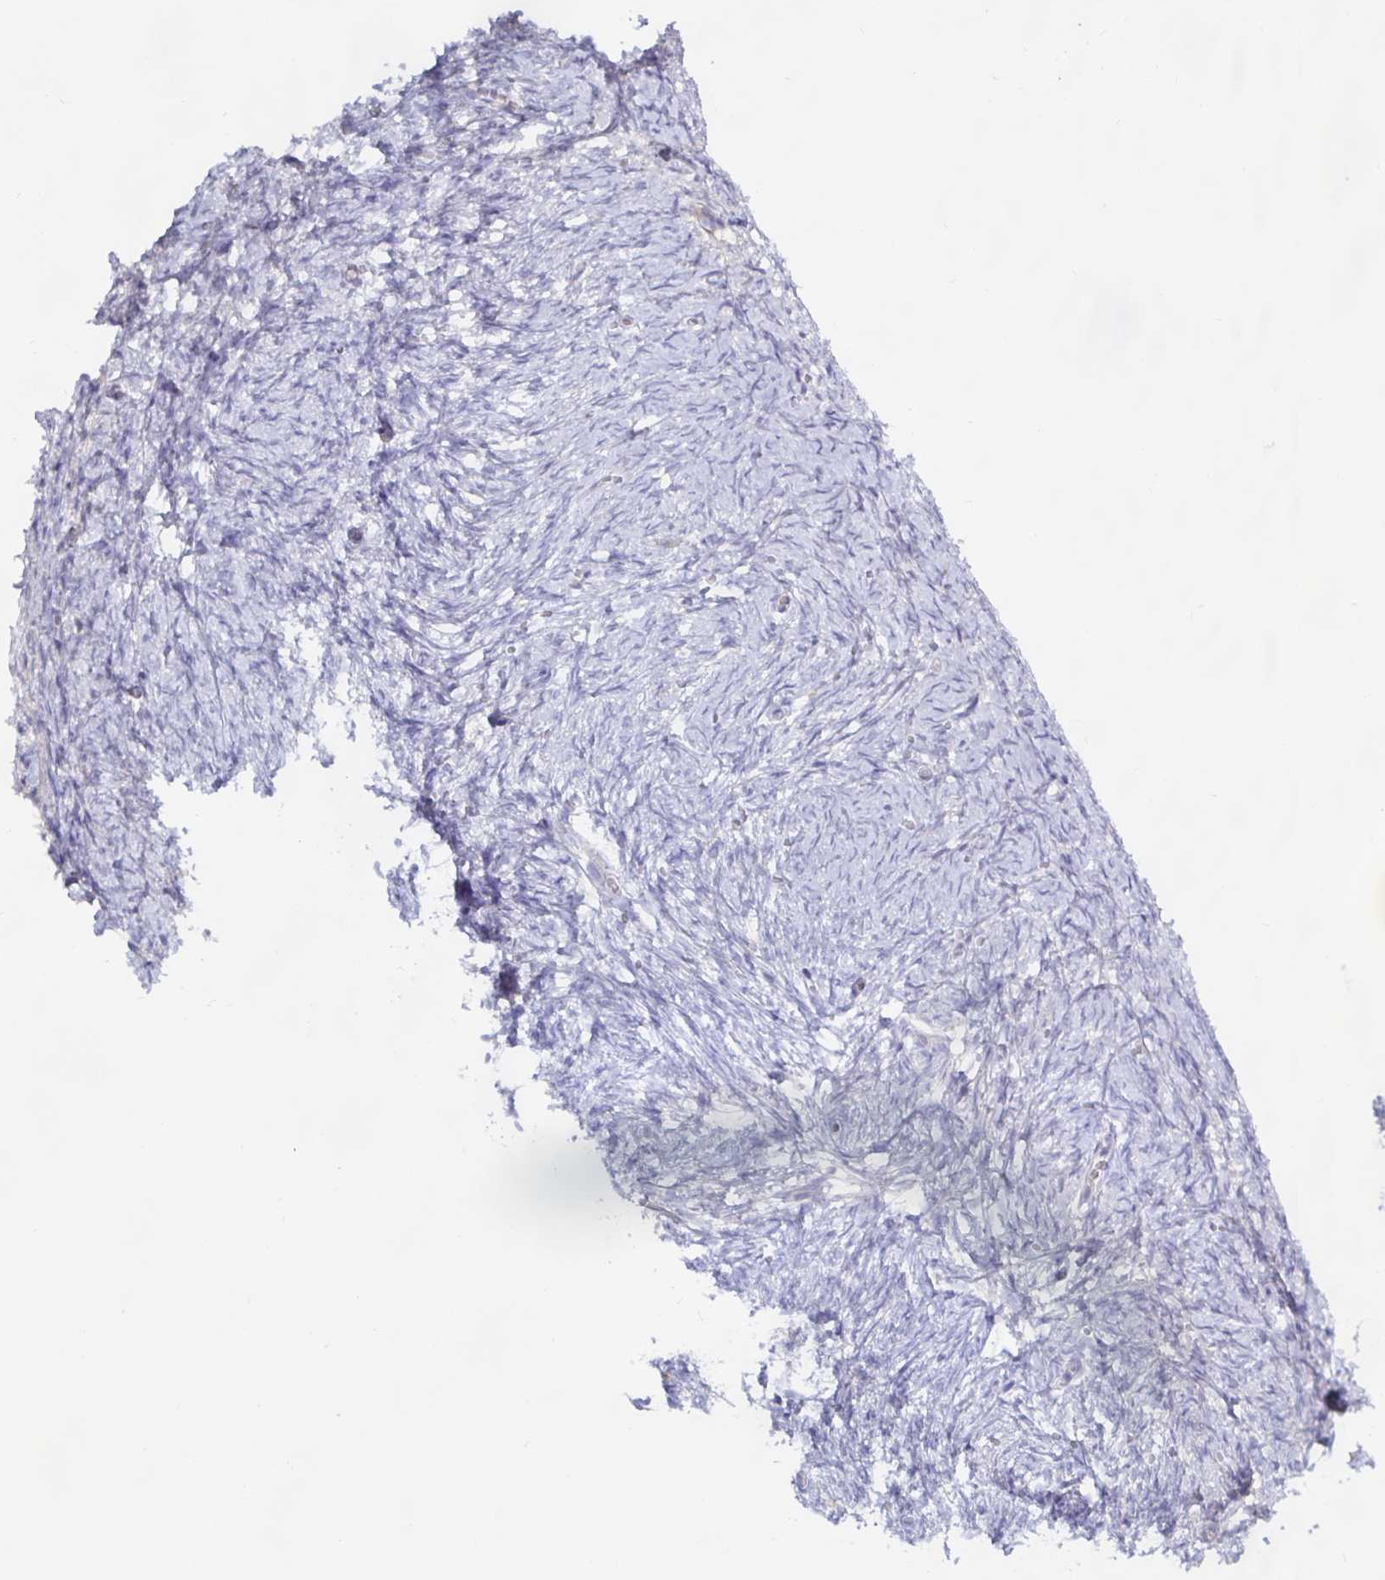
{"staining": {"intensity": "negative", "quantity": "none", "location": "none"}, "tissue": "ovary", "cell_type": "Follicle cells", "image_type": "normal", "snomed": [{"axis": "morphology", "description": "Normal tissue, NOS"}, {"axis": "topography", "description": "Ovary"}], "caption": "The micrograph shows no staining of follicle cells in normal ovary.", "gene": "METTL22", "patient": {"sex": "female", "age": 41}}